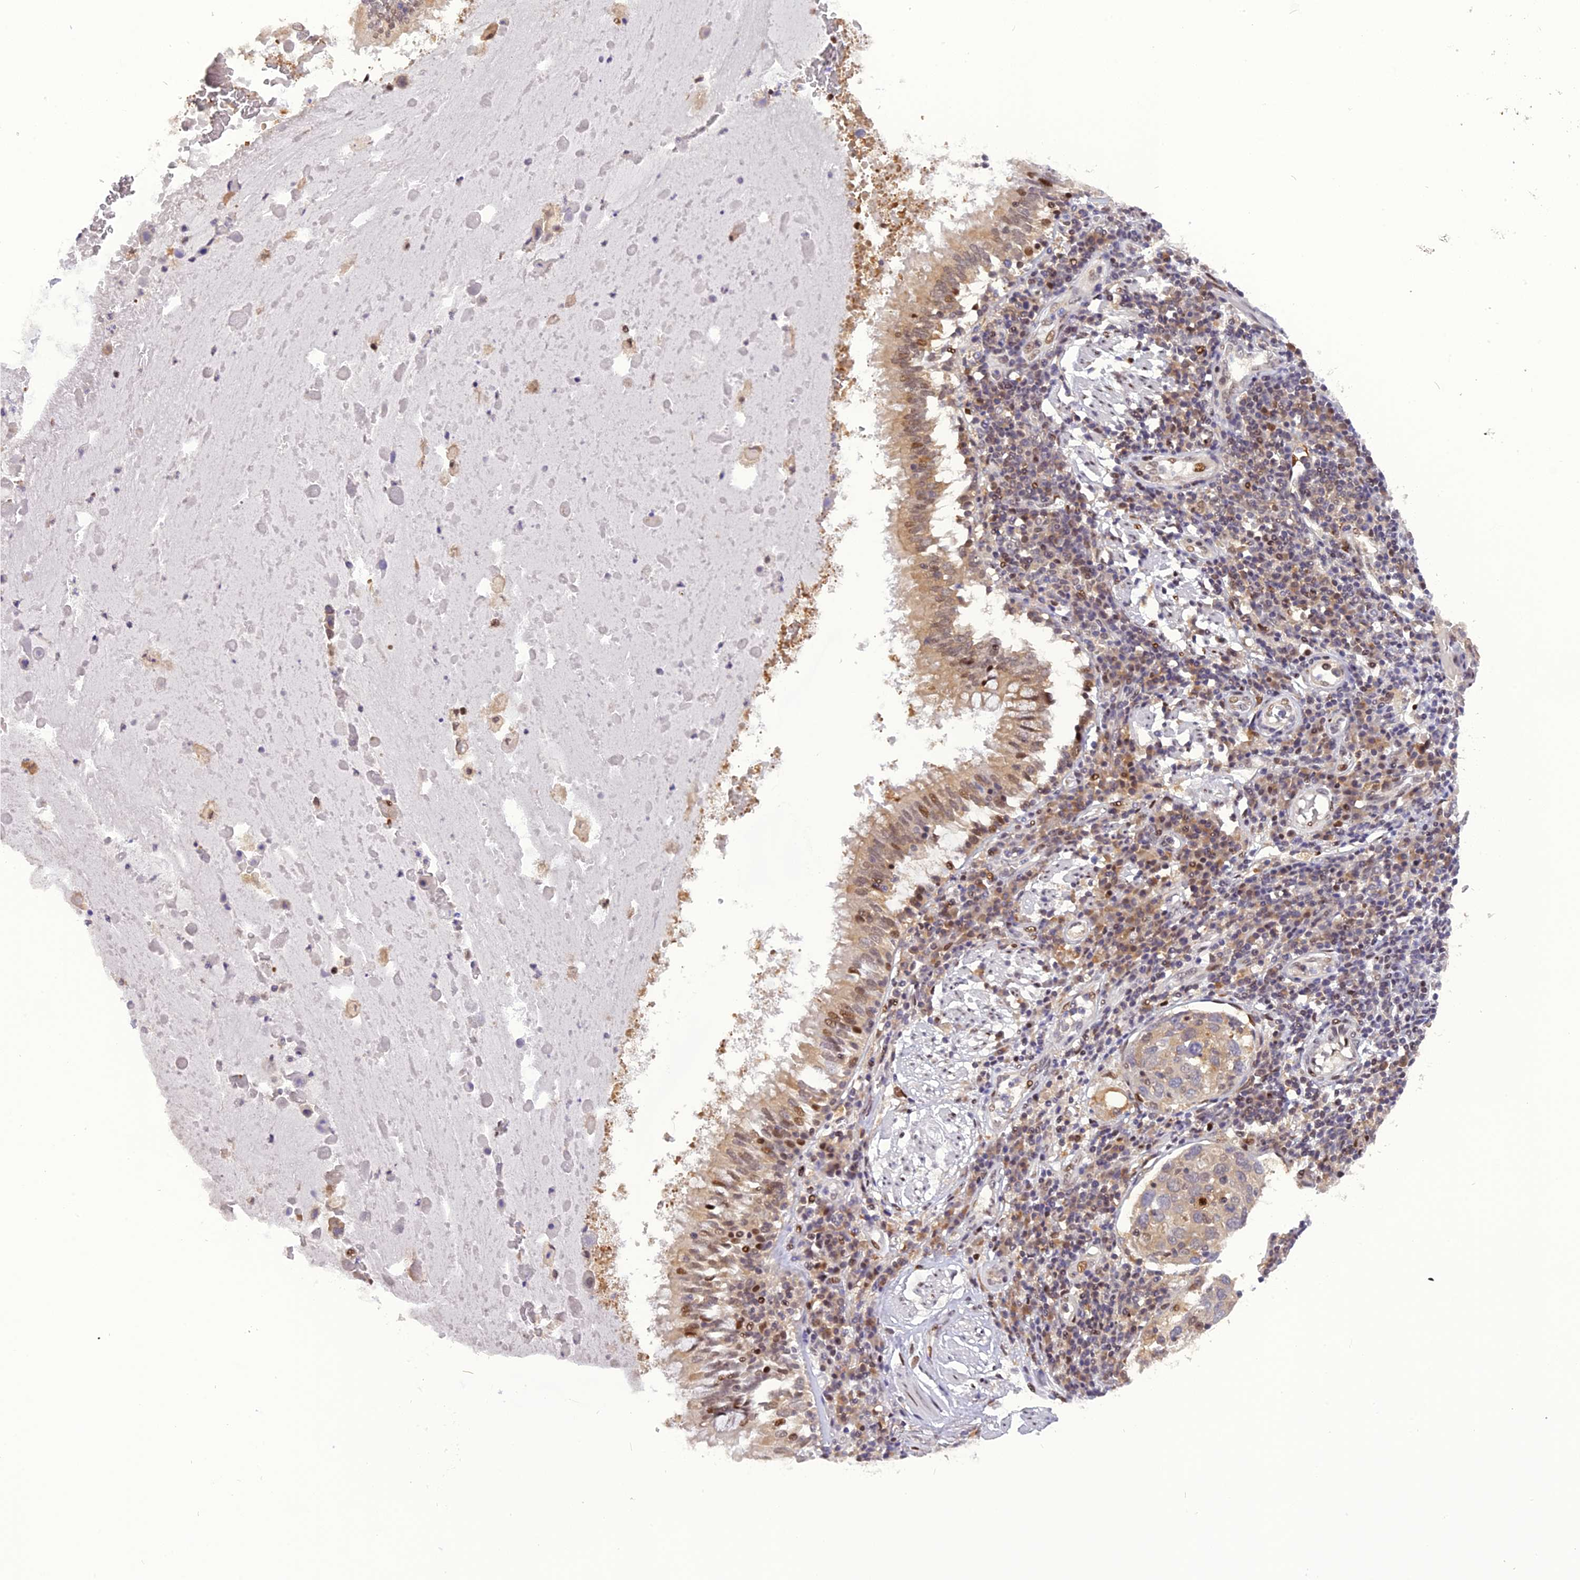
{"staining": {"intensity": "weak", "quantity": "<25%", "location": "cytoplasmic/membranous"}, "tissue": "lung cancer", "cell_type": "Tumor cells", "image_type": "cancer", "snomed": [{"axis": "morphology", "description": "Squamous cell carcinoma, NOS"}, {"axis": "topography", "description": "Lung"}], "caption": "Immunohistochemistry (IHC) of squamous cell carcinoma (lung) displays no positivity in tumor cells.", "gene": "RABGGTA", "patient": {"sex": "male", "age": 65}}